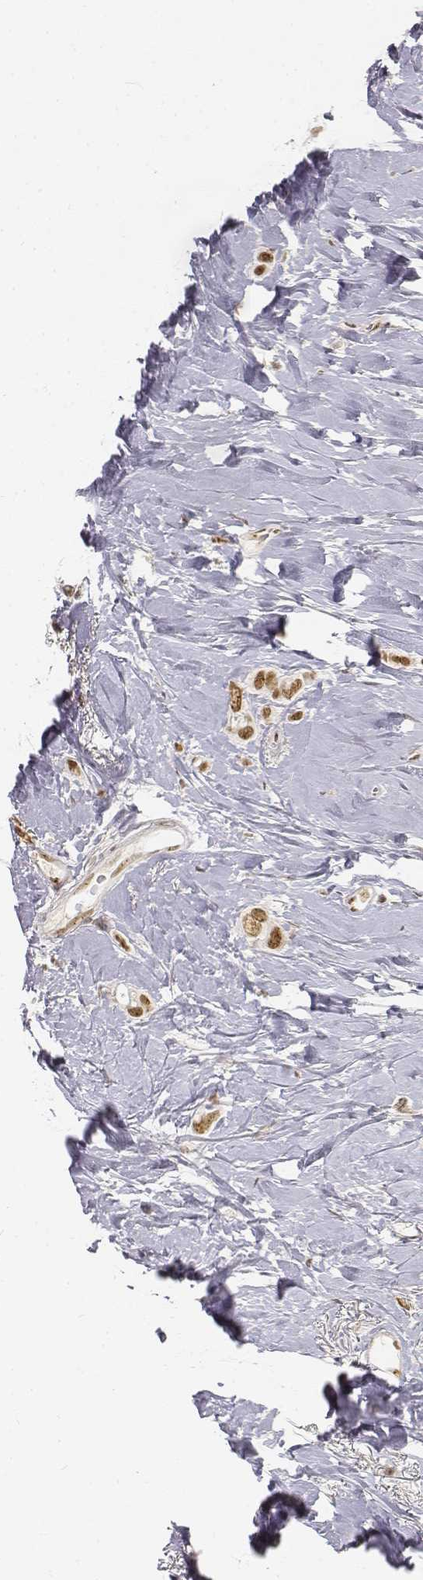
{"staining": {"intensity": "strong", "quantity": ">75%", "location": "nuclear"}, "tissue": "breast cancer", "cell_type": "Tumor cells", "image_type": "cancer", "snomed": [{"axis": "morphology", "description": "Lobular carcinoma"}, {"axis": "topography", "description": "Breast"}], "caption": "Immunohistochemical staining of breast lobular carcinoma demonstrates high levels of strong nuclear protein positivity in about >75% of tumor cells. The protein of interest is shown in brown color, while the nuclei are stained blue.", "gene": "PHF6", "patient": {"sex": "female", "age": 66}}